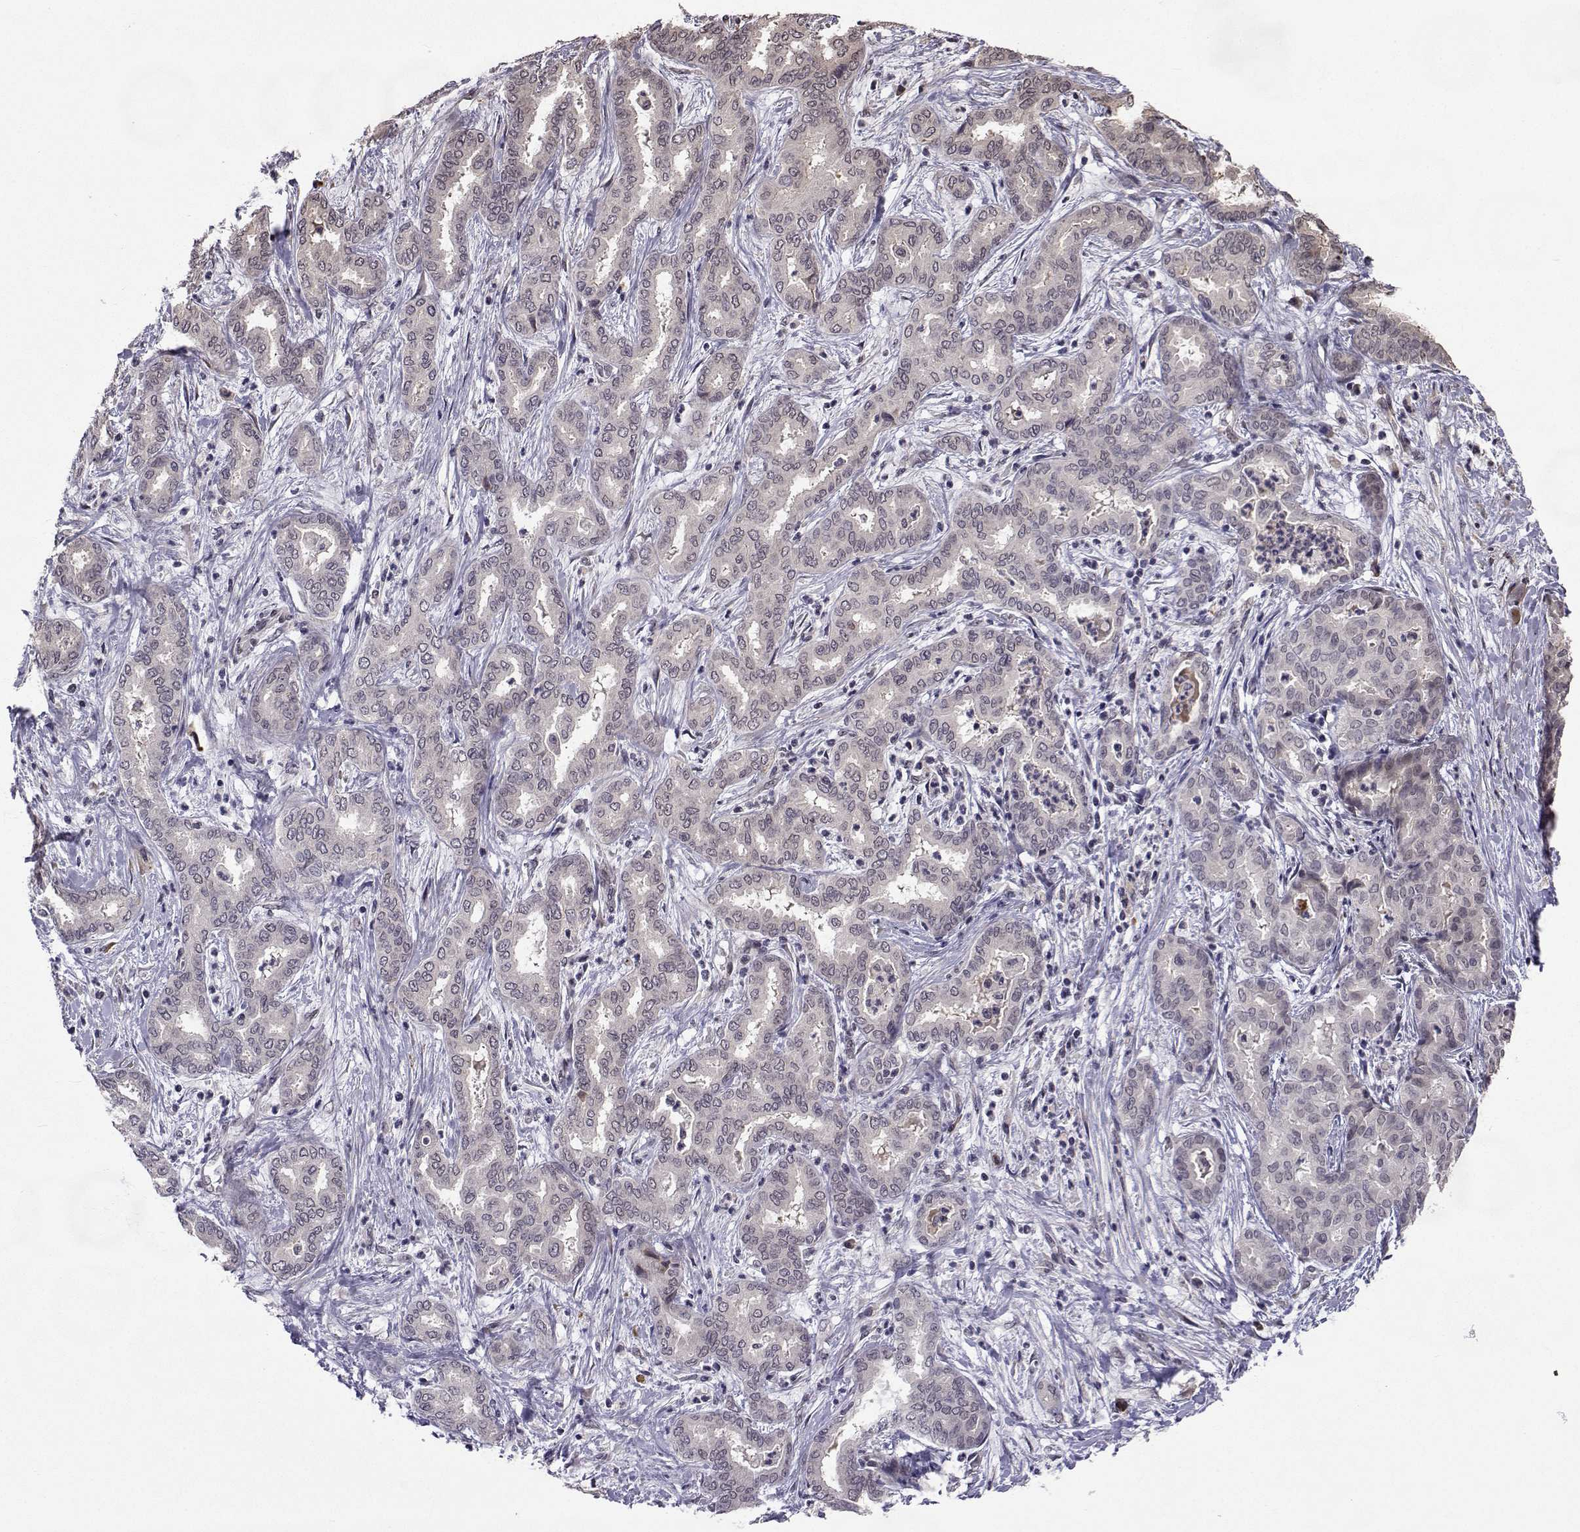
{"staining": {"intensity": "negative", "quantity": "none", "location": "none"}, "tissue": "liver cancer", "cell_type": "Tumor cells", "image_type": "cancer", "snomed": [{"axis": "morphology", "description": "Cholangiocarcinoma"}, {"axis": "topography", "description": "Liver"}], "caption": "The IHC photomicrograph has no significant positivity in tumor cells of liver cancer (cholangiocarcinoma) tissue. (DAB (3,3'-diaminobenzidine) IHC, high magnification).", "gene": "SLC6A3", "patient": {"sex": "female", "age": 64}}